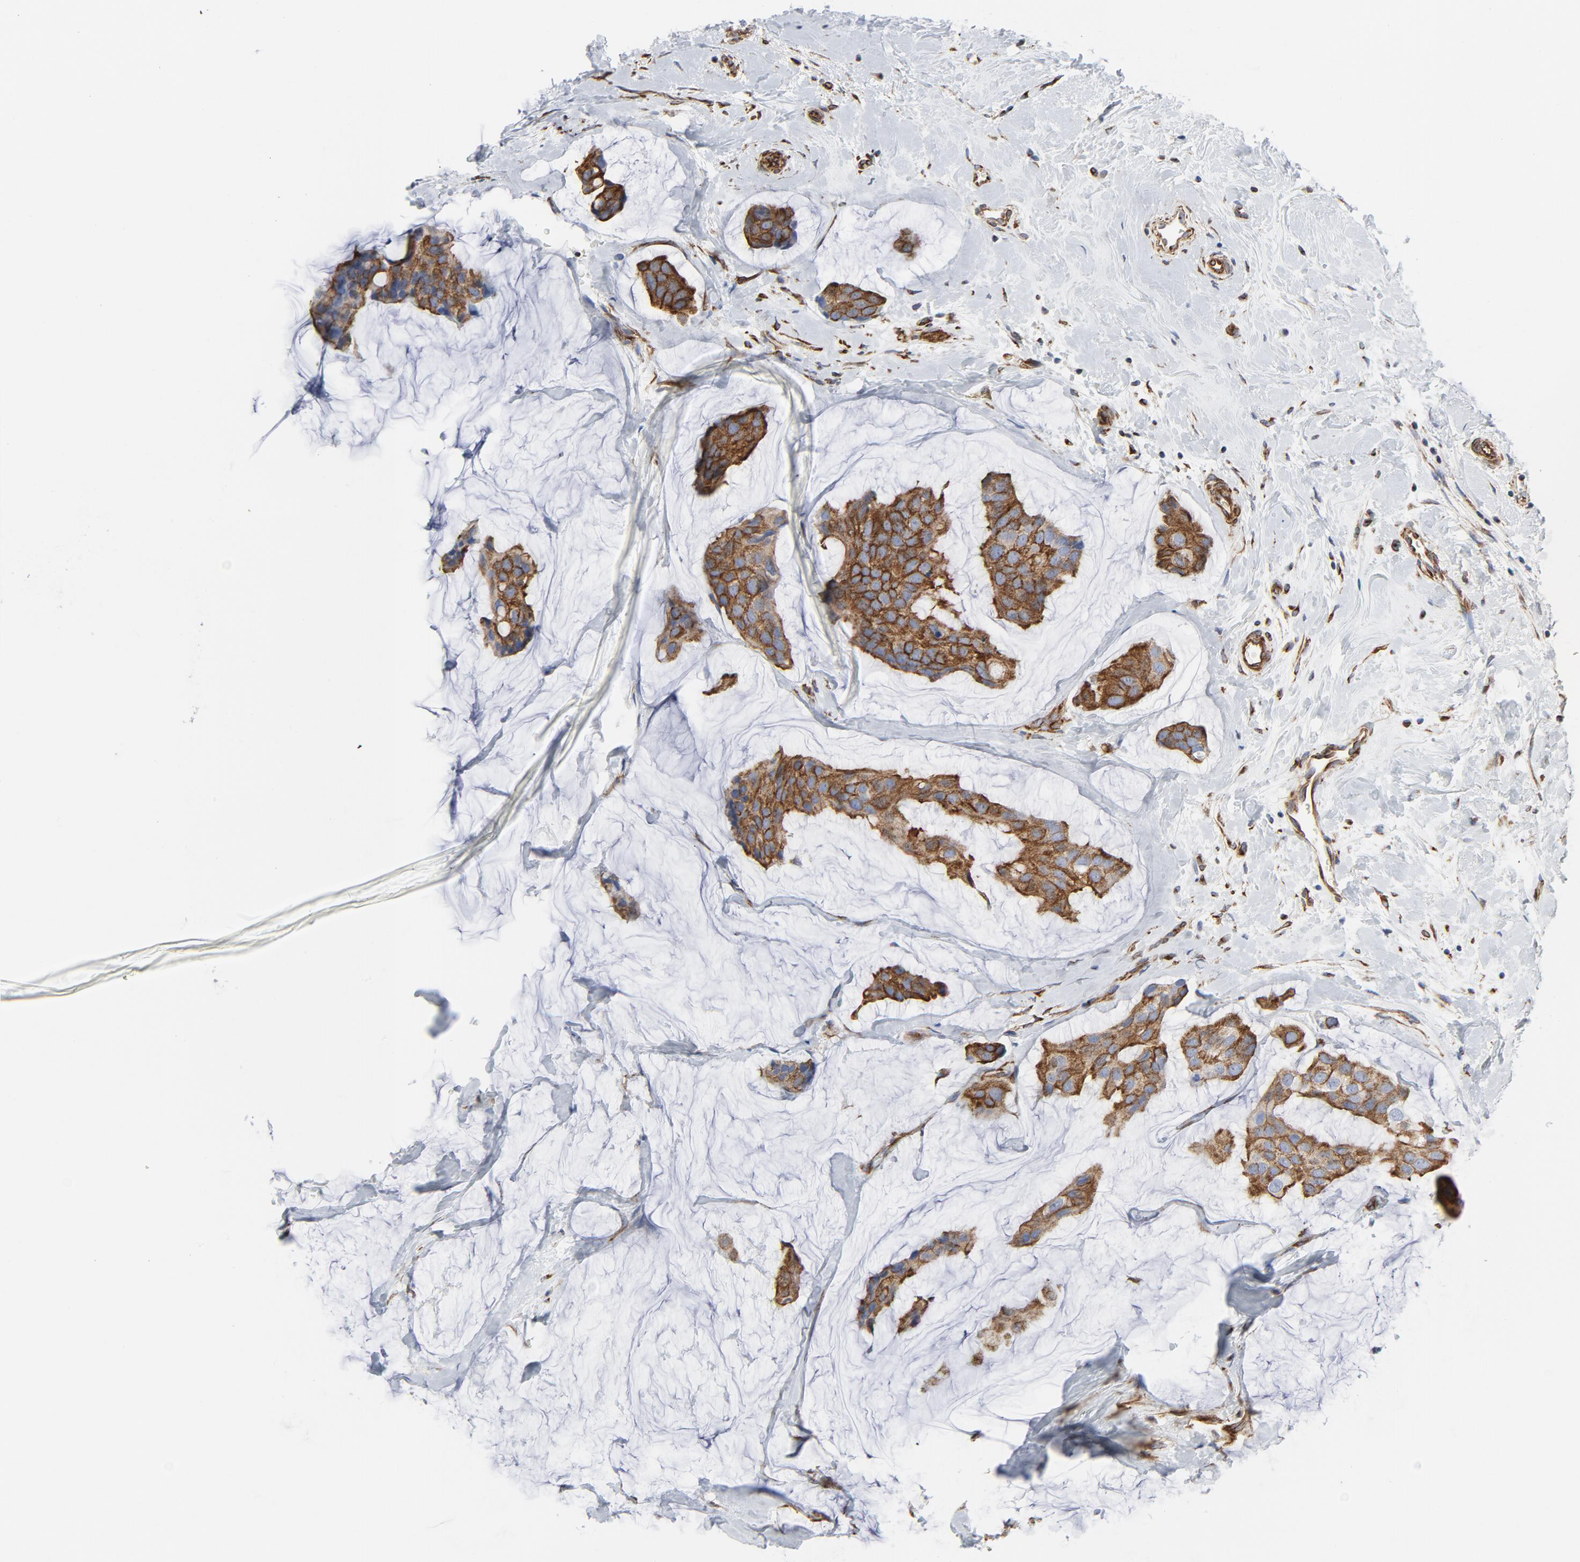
{"staining": {"intensity": "moderate", "quantity": ">75%", "location": "cytoplasmic/membranous"}, "tissue": "breast cancer", "cell_type": "Tumor cells", "image_type": "cancer", "snomed": [{"axis": "morphology", "description": "Normal tissue, NOS"}, {"axis": "morphology", "description": "Duct carcinoma"}, {"axis": "topography", "description": "Breast"}], "caption": "A micrograph showing moderate cytoplasmic/membranous expression in about >75% of tumor cells in breast cancer, as visualized by brown immunohistochemical staining.", "gene": "TUBB1", "patient": {"sex": "female", "age": 50}}